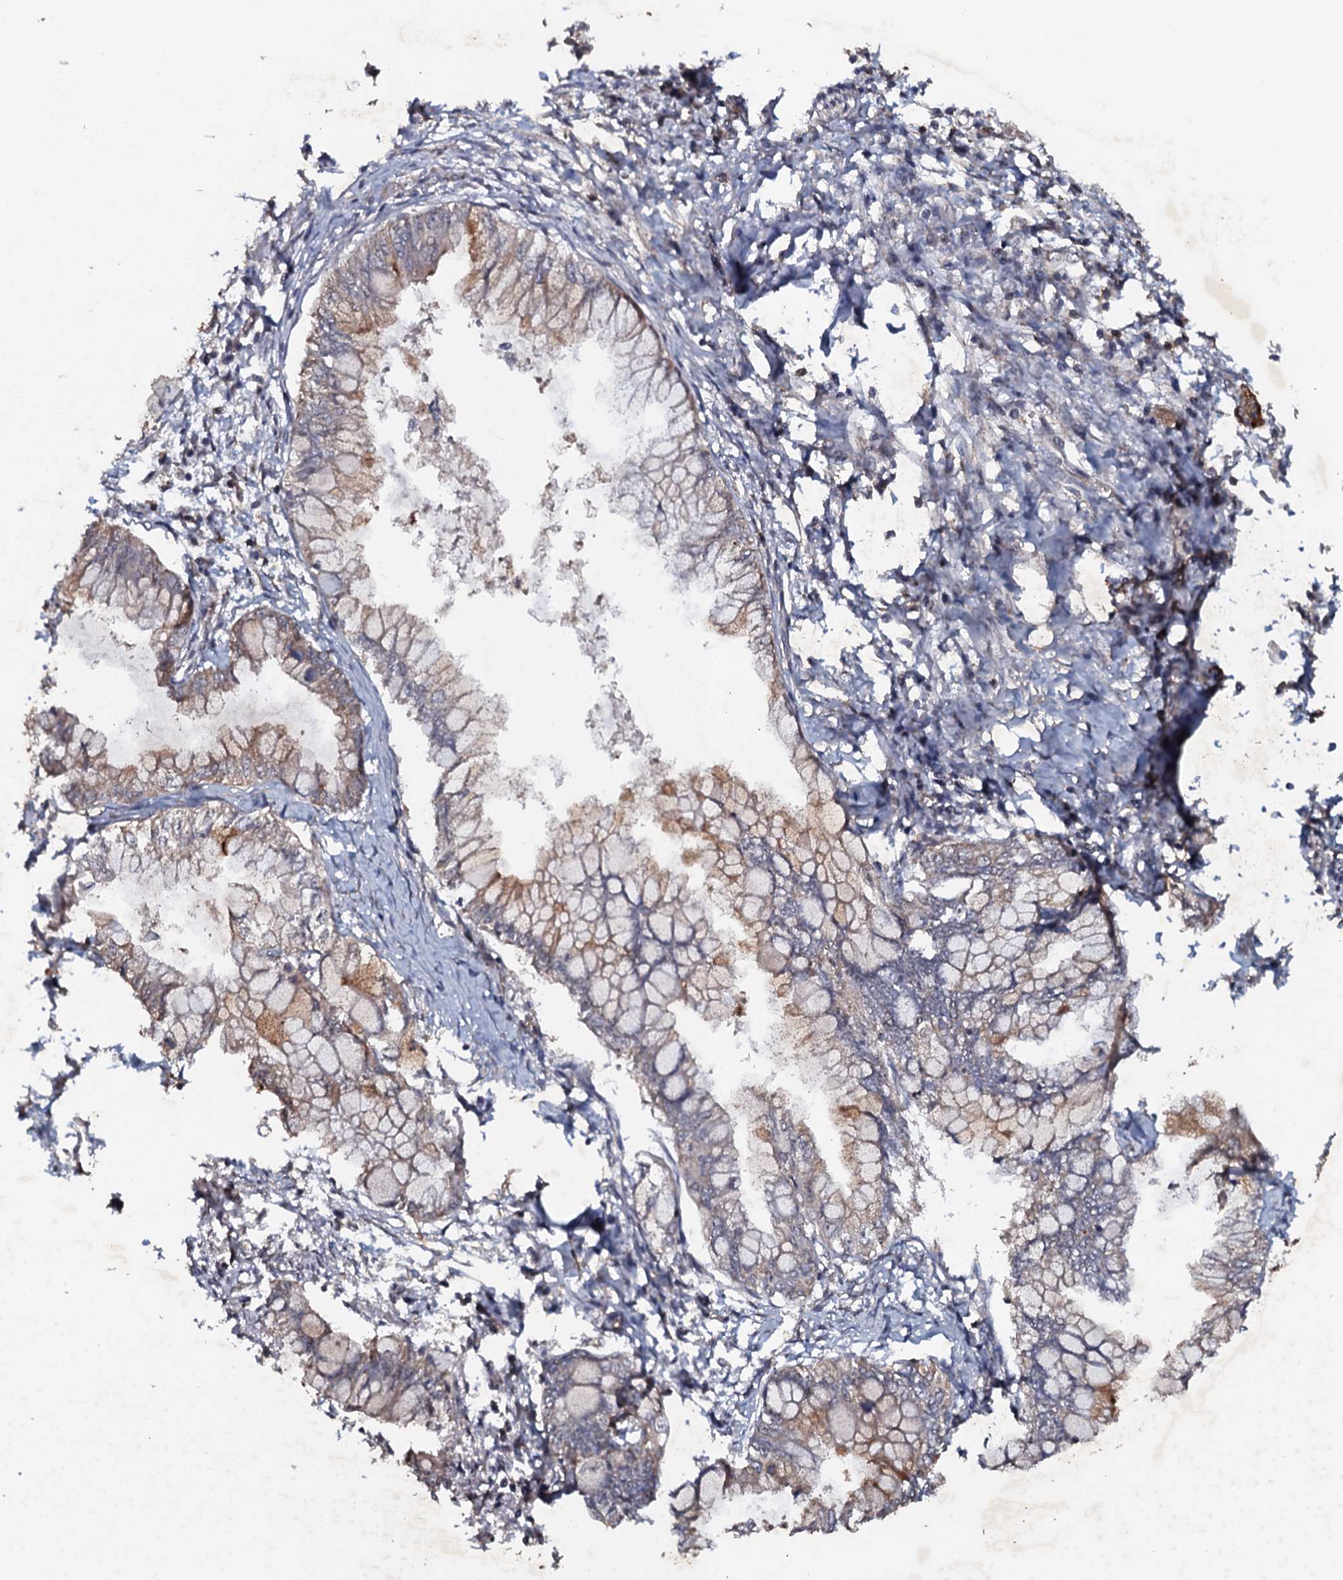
{"staining": {"intensity": "weak", "quantity": "<25%", "location": "cytoplasmic/membranous"}, "tissue": "pancreatic cancer", "cell_type": "Tumor cells", "image_type": "cancer", "snomed": [{"axis": "morphology", "description": "Adenocarcinoma, NOS"}, {"axis": "topography", "description": "Pancreas"}], "caption": "IHC micrograph of human adenocarcinoma (pancreatic) stained for a protein (brown), which shows no staining in tumor cells.", "gene": "ADGRG3", "patient": {"sex": "male", "age": 48}}